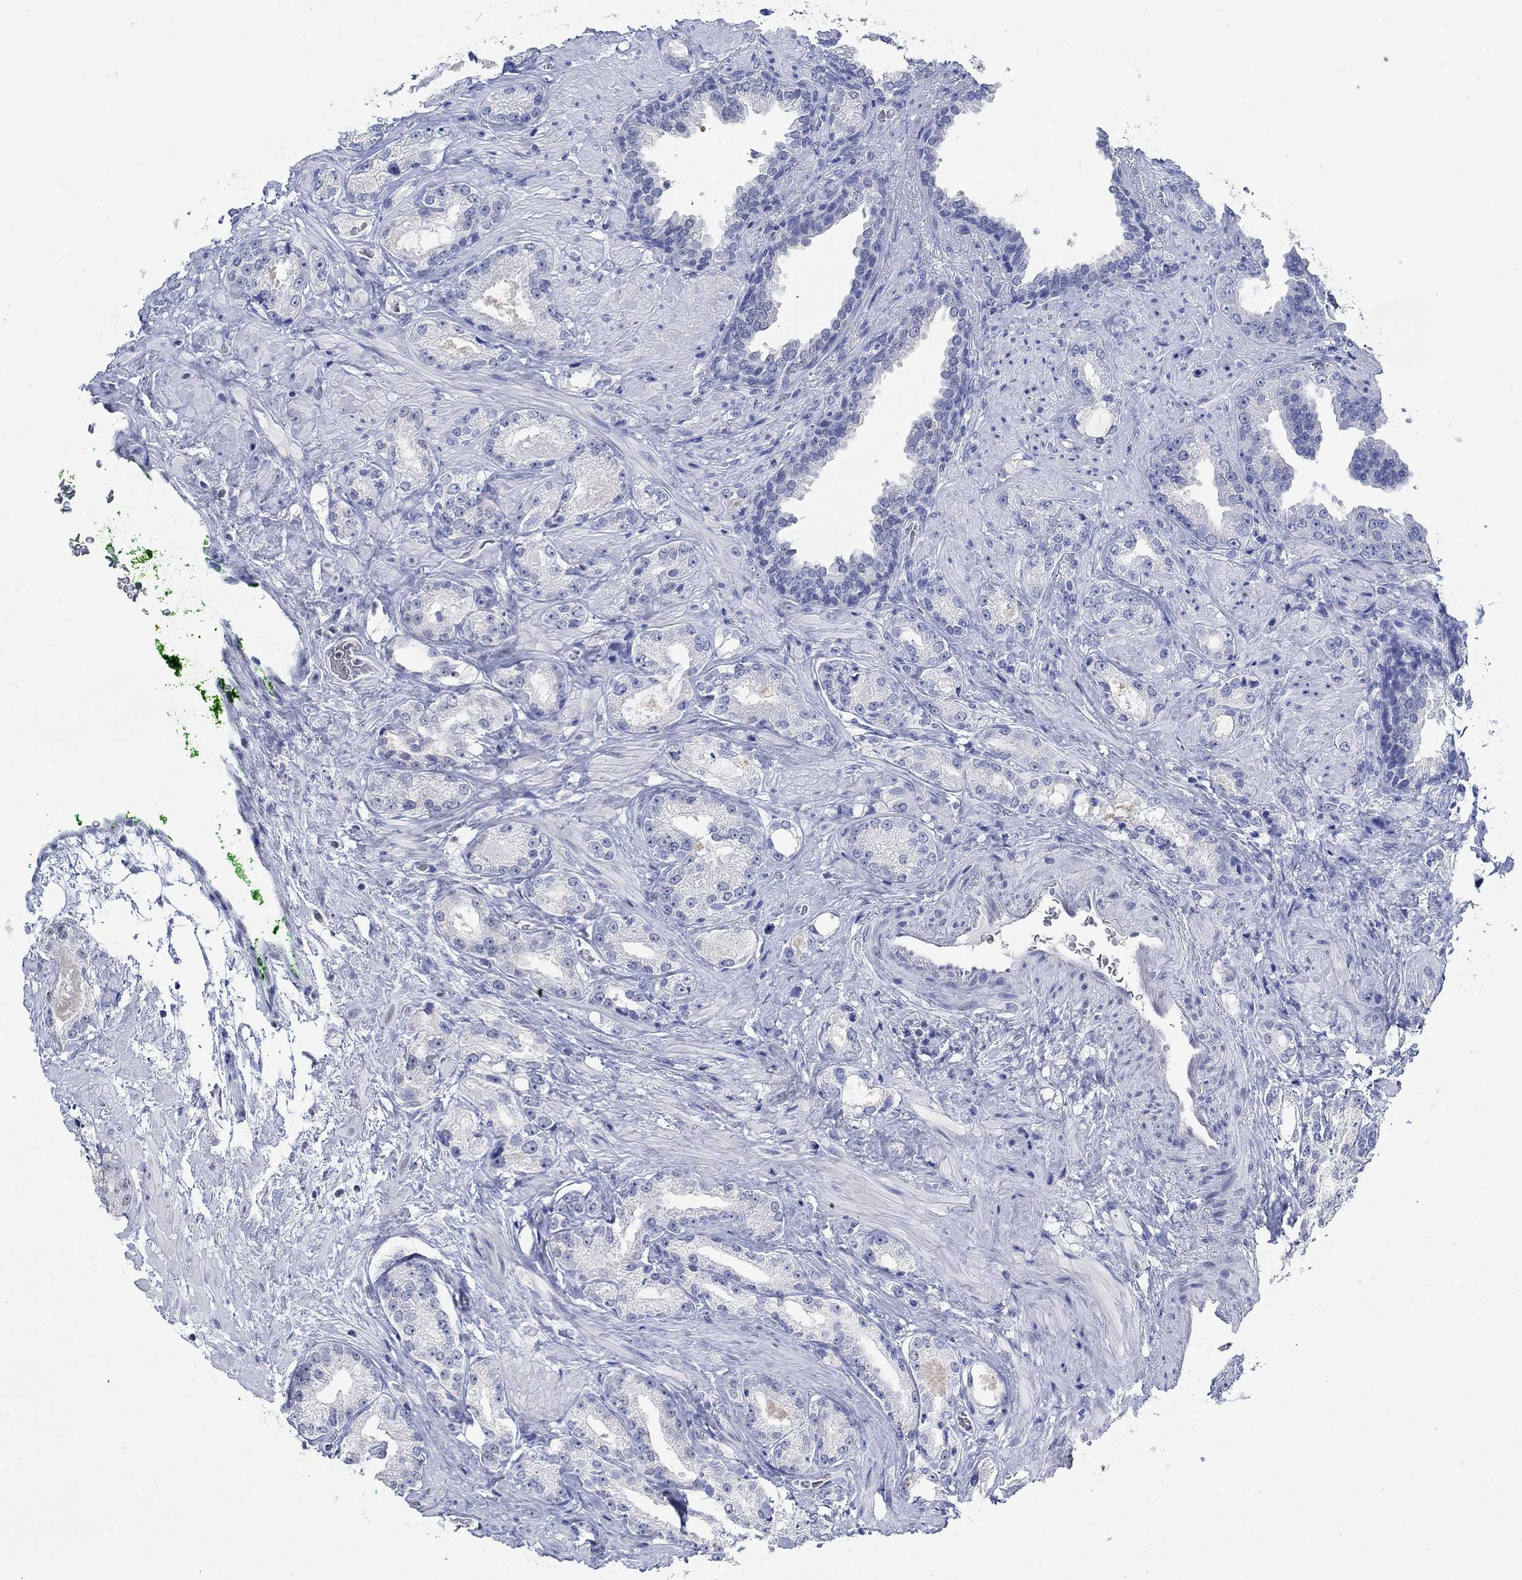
{"staining": {"intensity": "negative", "quantity": "none", "location": "none"}, "tissue": "prostate cancer", "cell_type": "Tumor cells", "image_type": "cancer", "snomed": [{"axis": "morphology", "description": "Adenocarcinoma, Low grade"}, {"axis": "topography", "description": "Prostate"}], "caption": "The immunohistochemistry micrograph has no significant staining in tumor cells of adenocarcinoma (low-grade) (prostate) tissue.", "gene": "PPP1R17", "patient": {"sex": "male", "age": 68}}